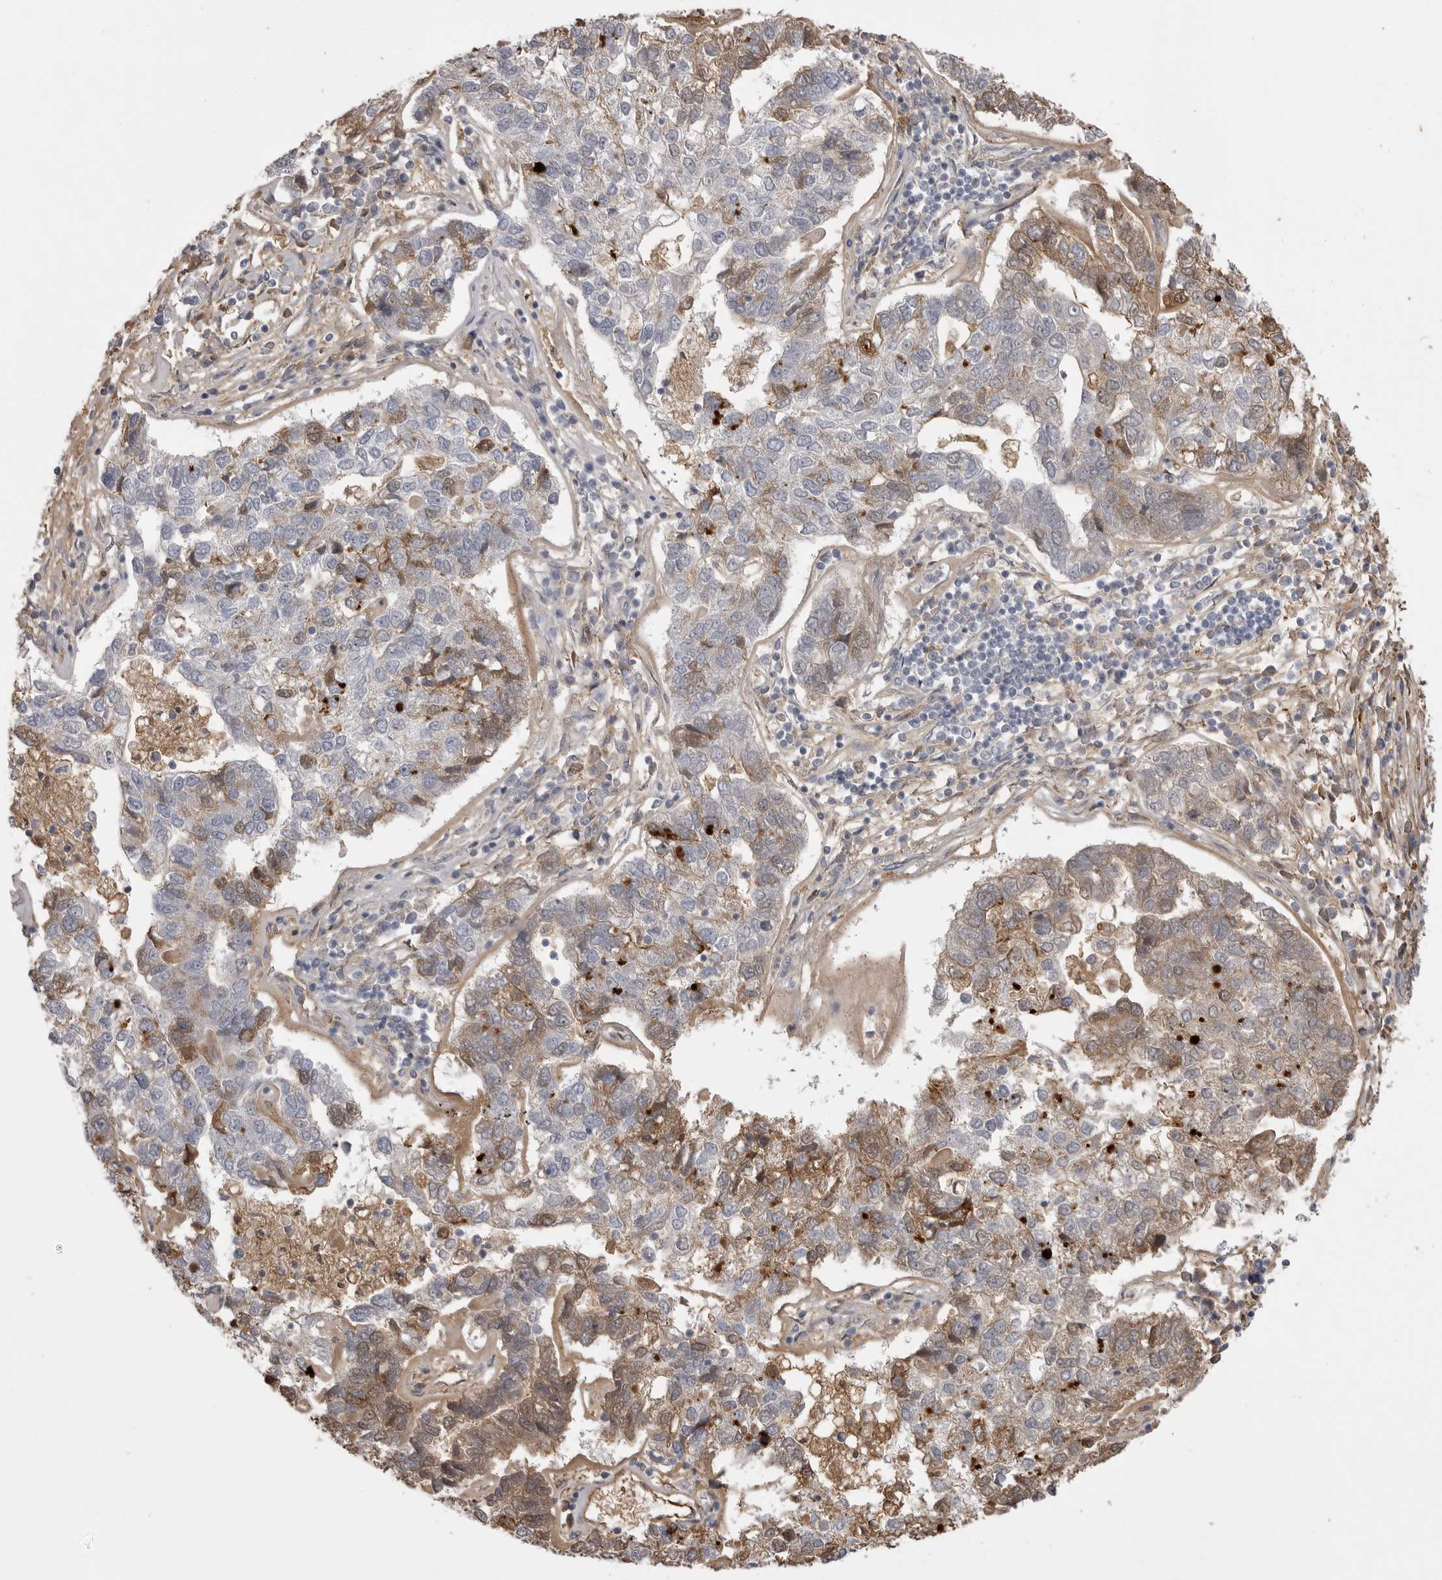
{"staining": {"intensity": "weak", "quantity": "<25%", "location": "cytoplasmic/membranous,nuclear"}, "tissue": "pancreatic cancer", "cell_type": "Tumor cells", "image_type": "cancer", "snomed": [{"axis": "morphology", "description": "Adenocarcinoma, NOS"}, {"axis": "topography", "description": "Pancreas"}], "caption": "Immunohistochemical staining of human pancreatic cancer displays no significant staining in tumor cells.", "gene": "AHSG", "patient": {"sex": "female", "age": 61}}